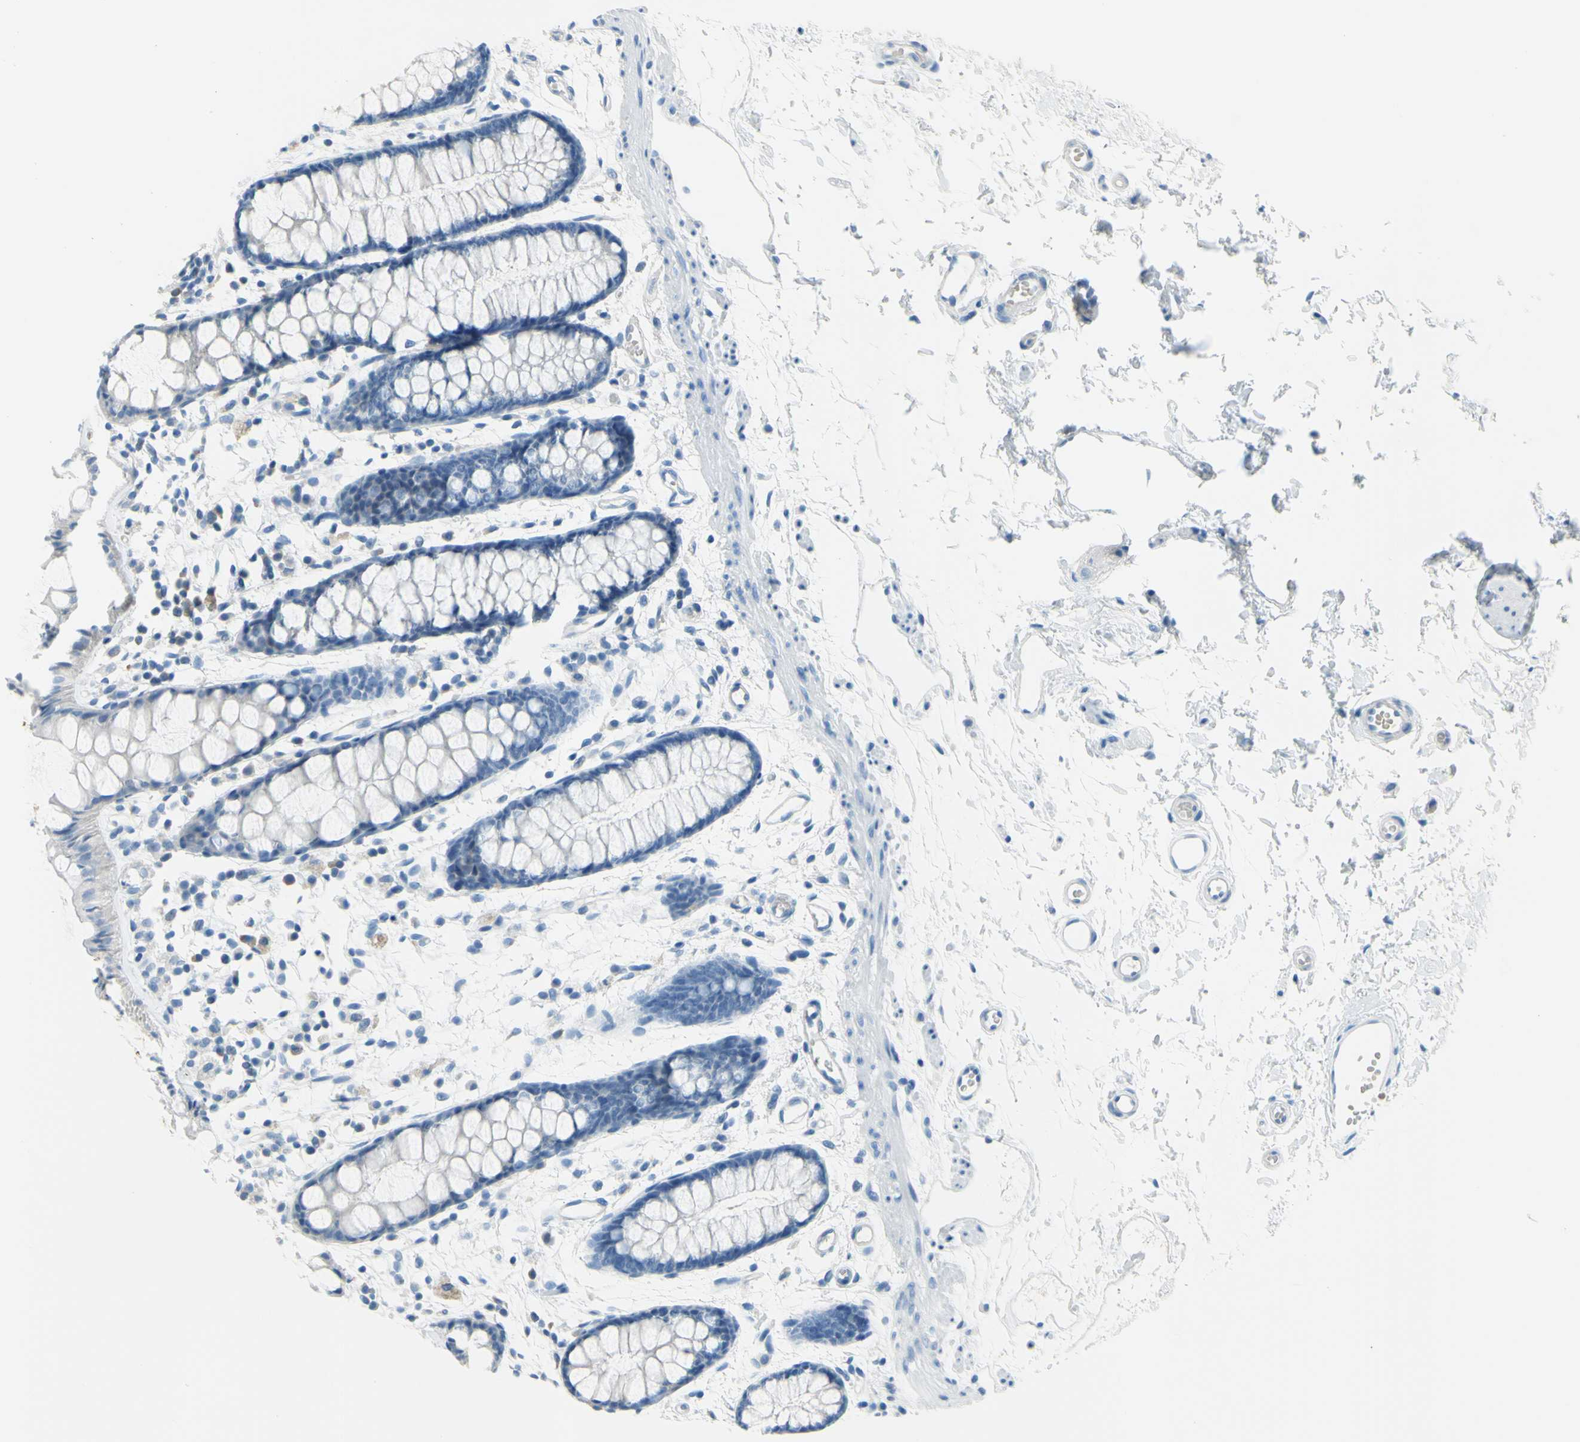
{"staining": {"intensity": "negative", "quantity": "none", "location": "none"}, "tissue": "rectum", "cell_type": "Glandular cells", "image_type": "normal", "snomed": [{"axis": "morphology", "description": "Normal tissue, NOS"}, {"axis": "topography", "description": "Rectum"}], "caption": "Immunohistochemistry (IHC) histopathology image of benign rectum stained for a protein (brown), which reveals no staining in glandular cells.", "gene": "DCT", "patient": {"sex": "female", "age": 66}}